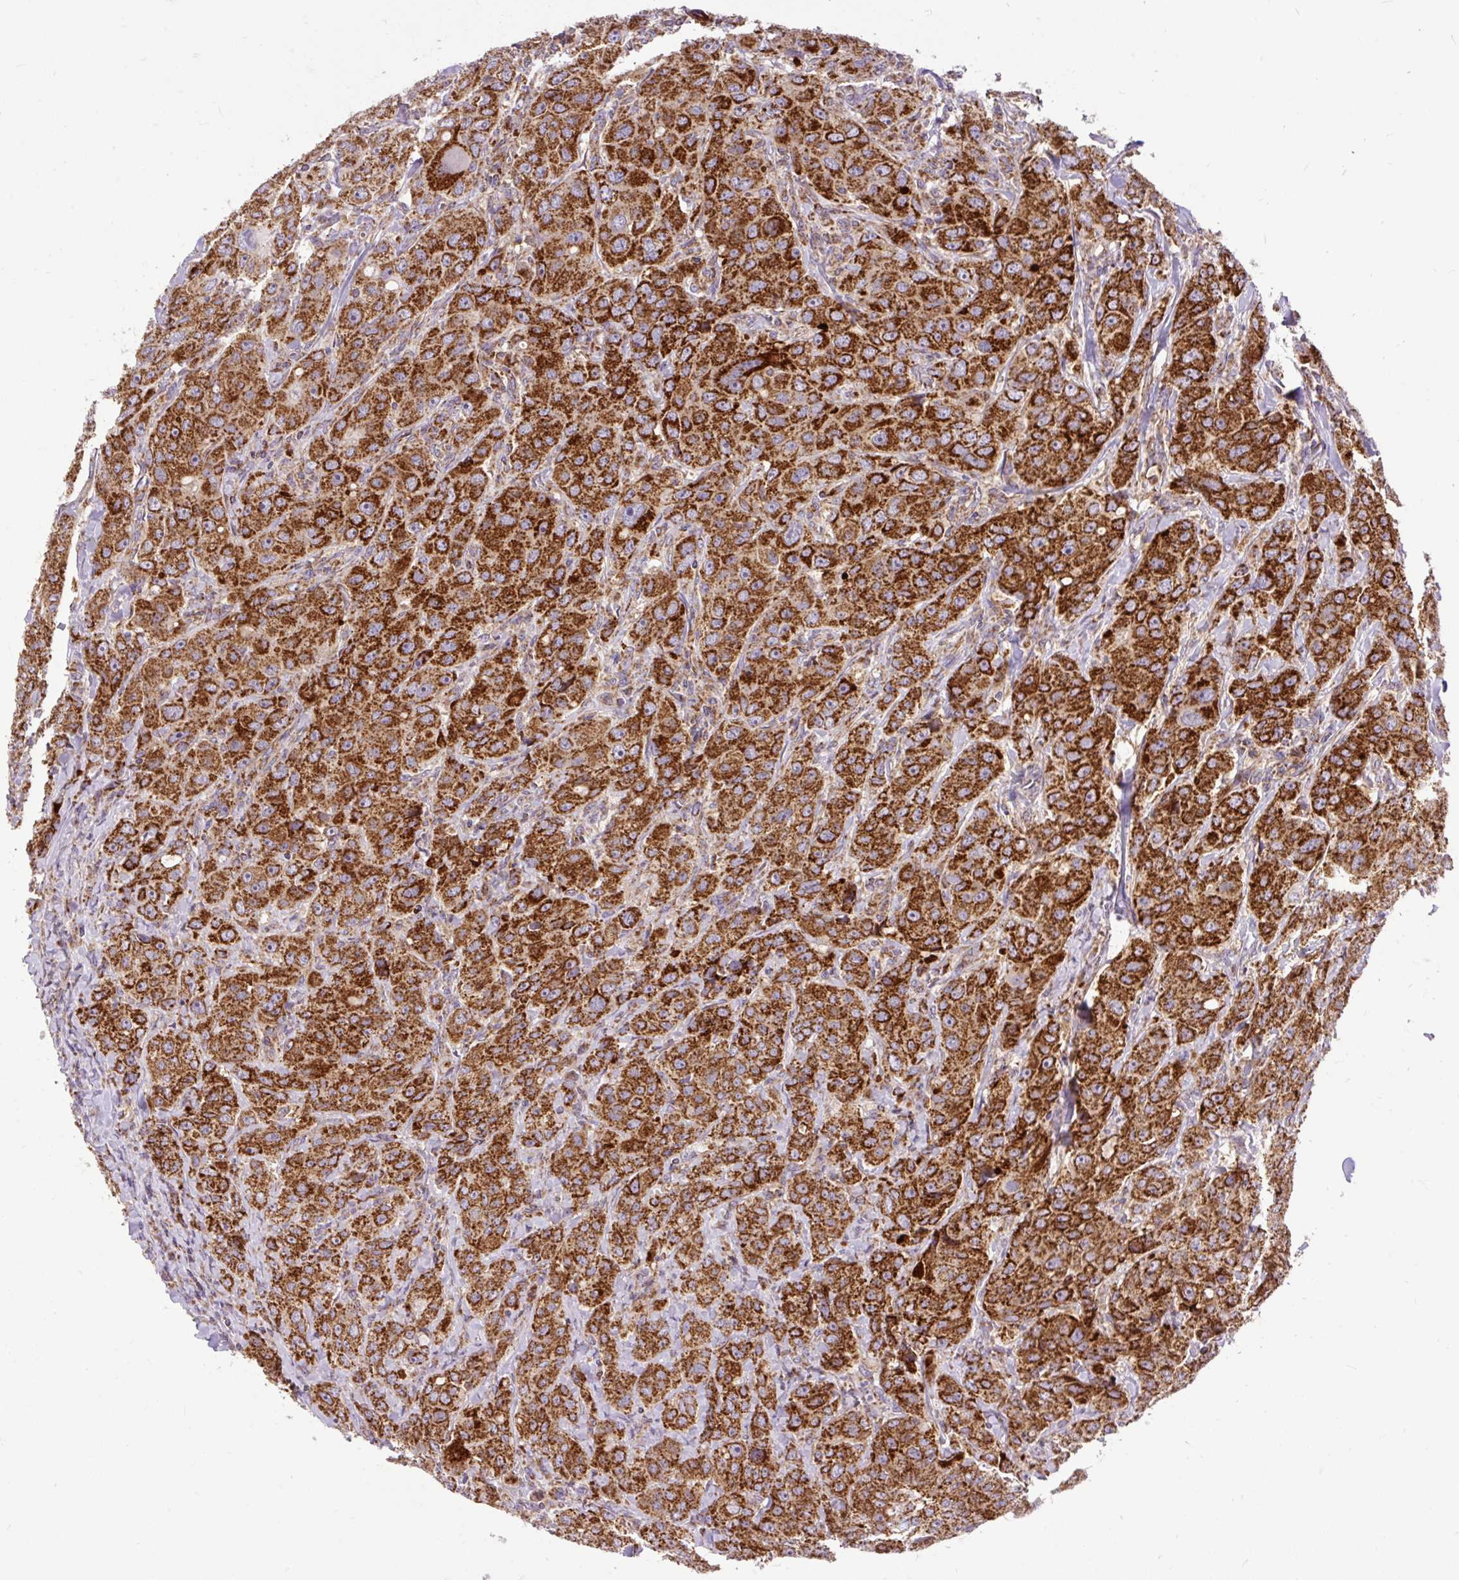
{"staining": {"intensity": "strong", "quantity": ">75%", "location": "cytoplasmic/membranous"}, "tissue": "breast cancer", "cell_type": "Tumor cells", "image_type": "cancer", "snomed": [{"axis": "morphology", "description": "Duct carcinoma"}, {"axis": "topography", "description": "Breast"}], "caption": "Protein staining by immunohistochemistry (IHC) shows strong cytoplasmic/membranous positivity in about >75% of tumor cells in breast cancer.", "gene": "TOMM40", "patient": {"sex": "female", "age": 43}}